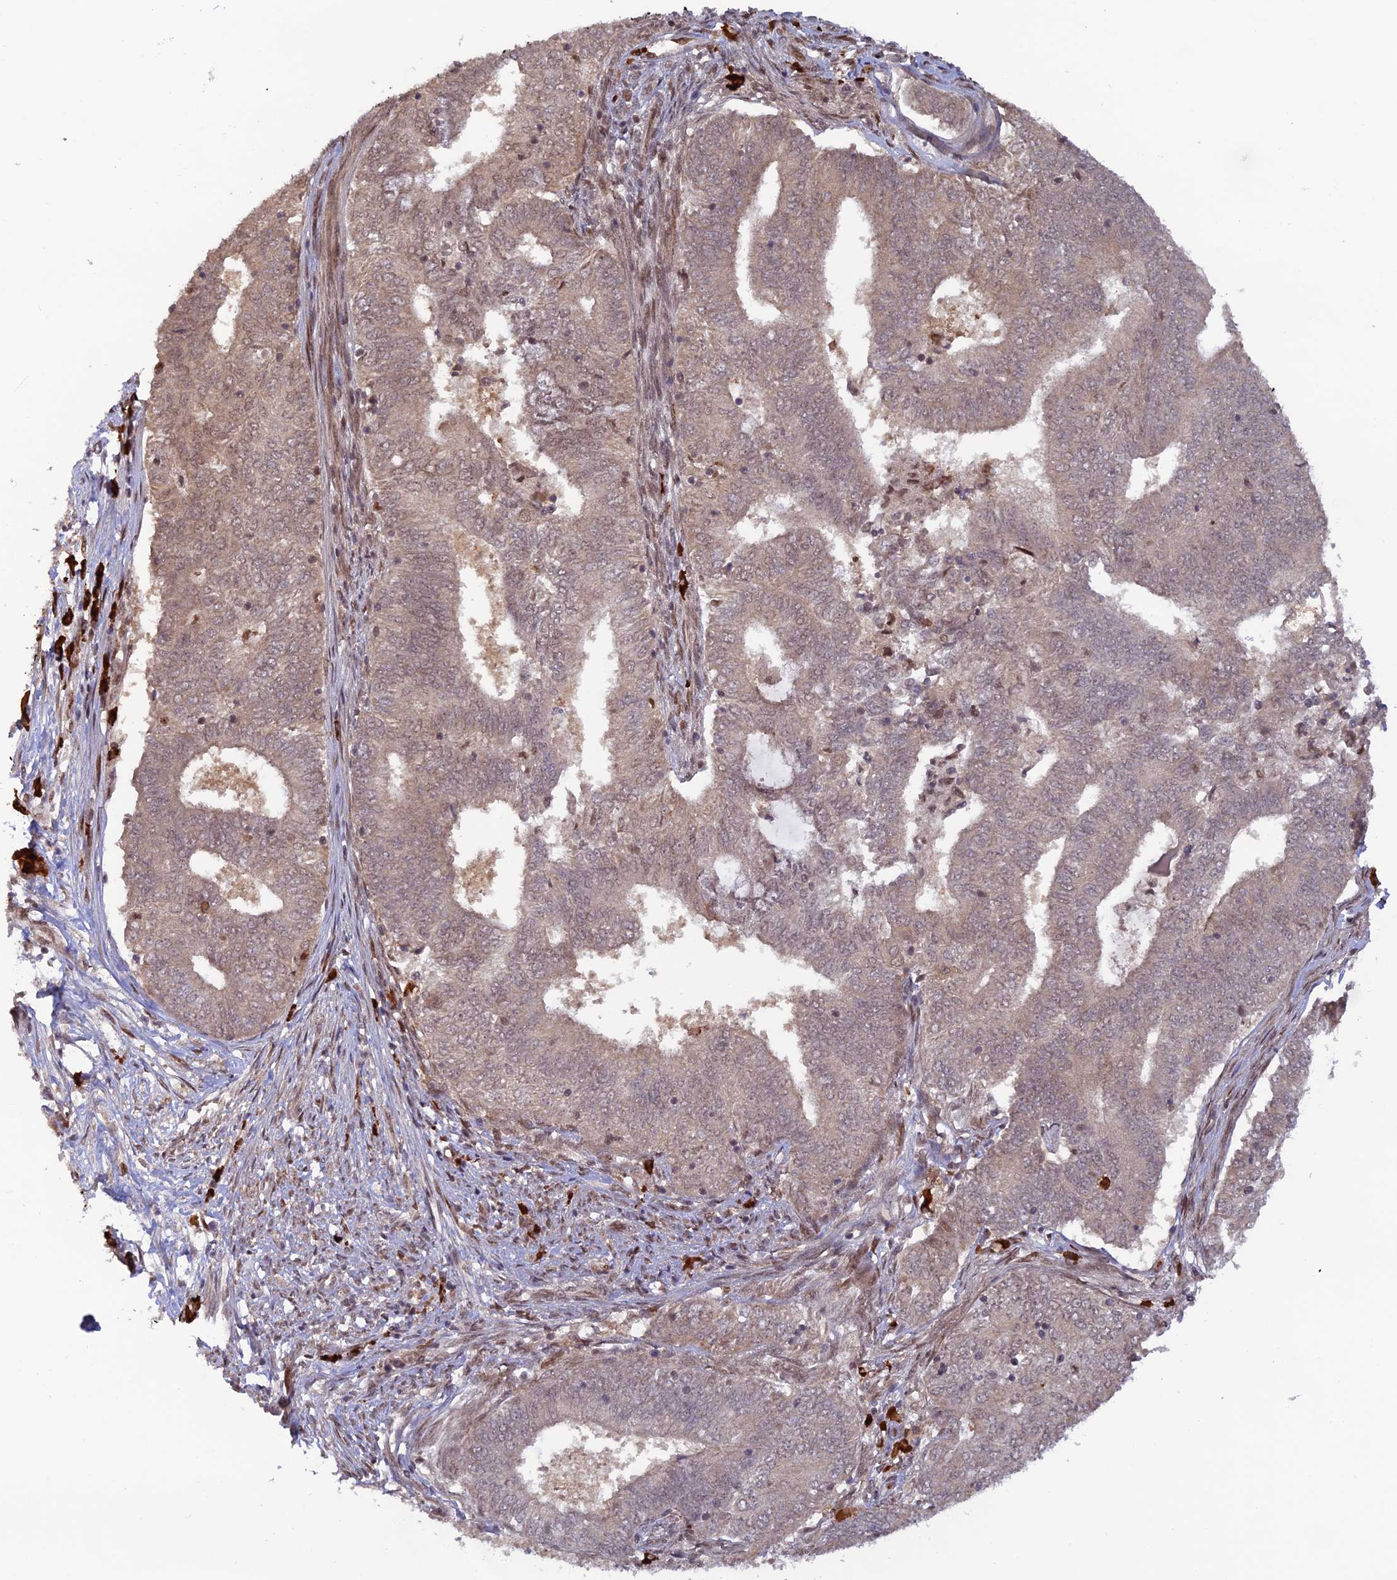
{"staining": {"intensity": "weak", "quantity": ">75%", "location": "cytoplasmic/membranous"}, "tissue": "endometrial cancer", "cell_type": "Tumor cells", "image_type": "cancer", "snomed": [{"axis": "morphology", "description": "Adenocarcinoma, NOS"}, {"axis": "topography", "description": "Endometrium"}], "caption": "This is a micrograph of IHC staining of endometrial adenocarcinoma, which shows weak staining in the cytoplasmic/membranous of tumor cells.", "gene": "ZNF565", "patient": {"sex": "female", "age": 62}}